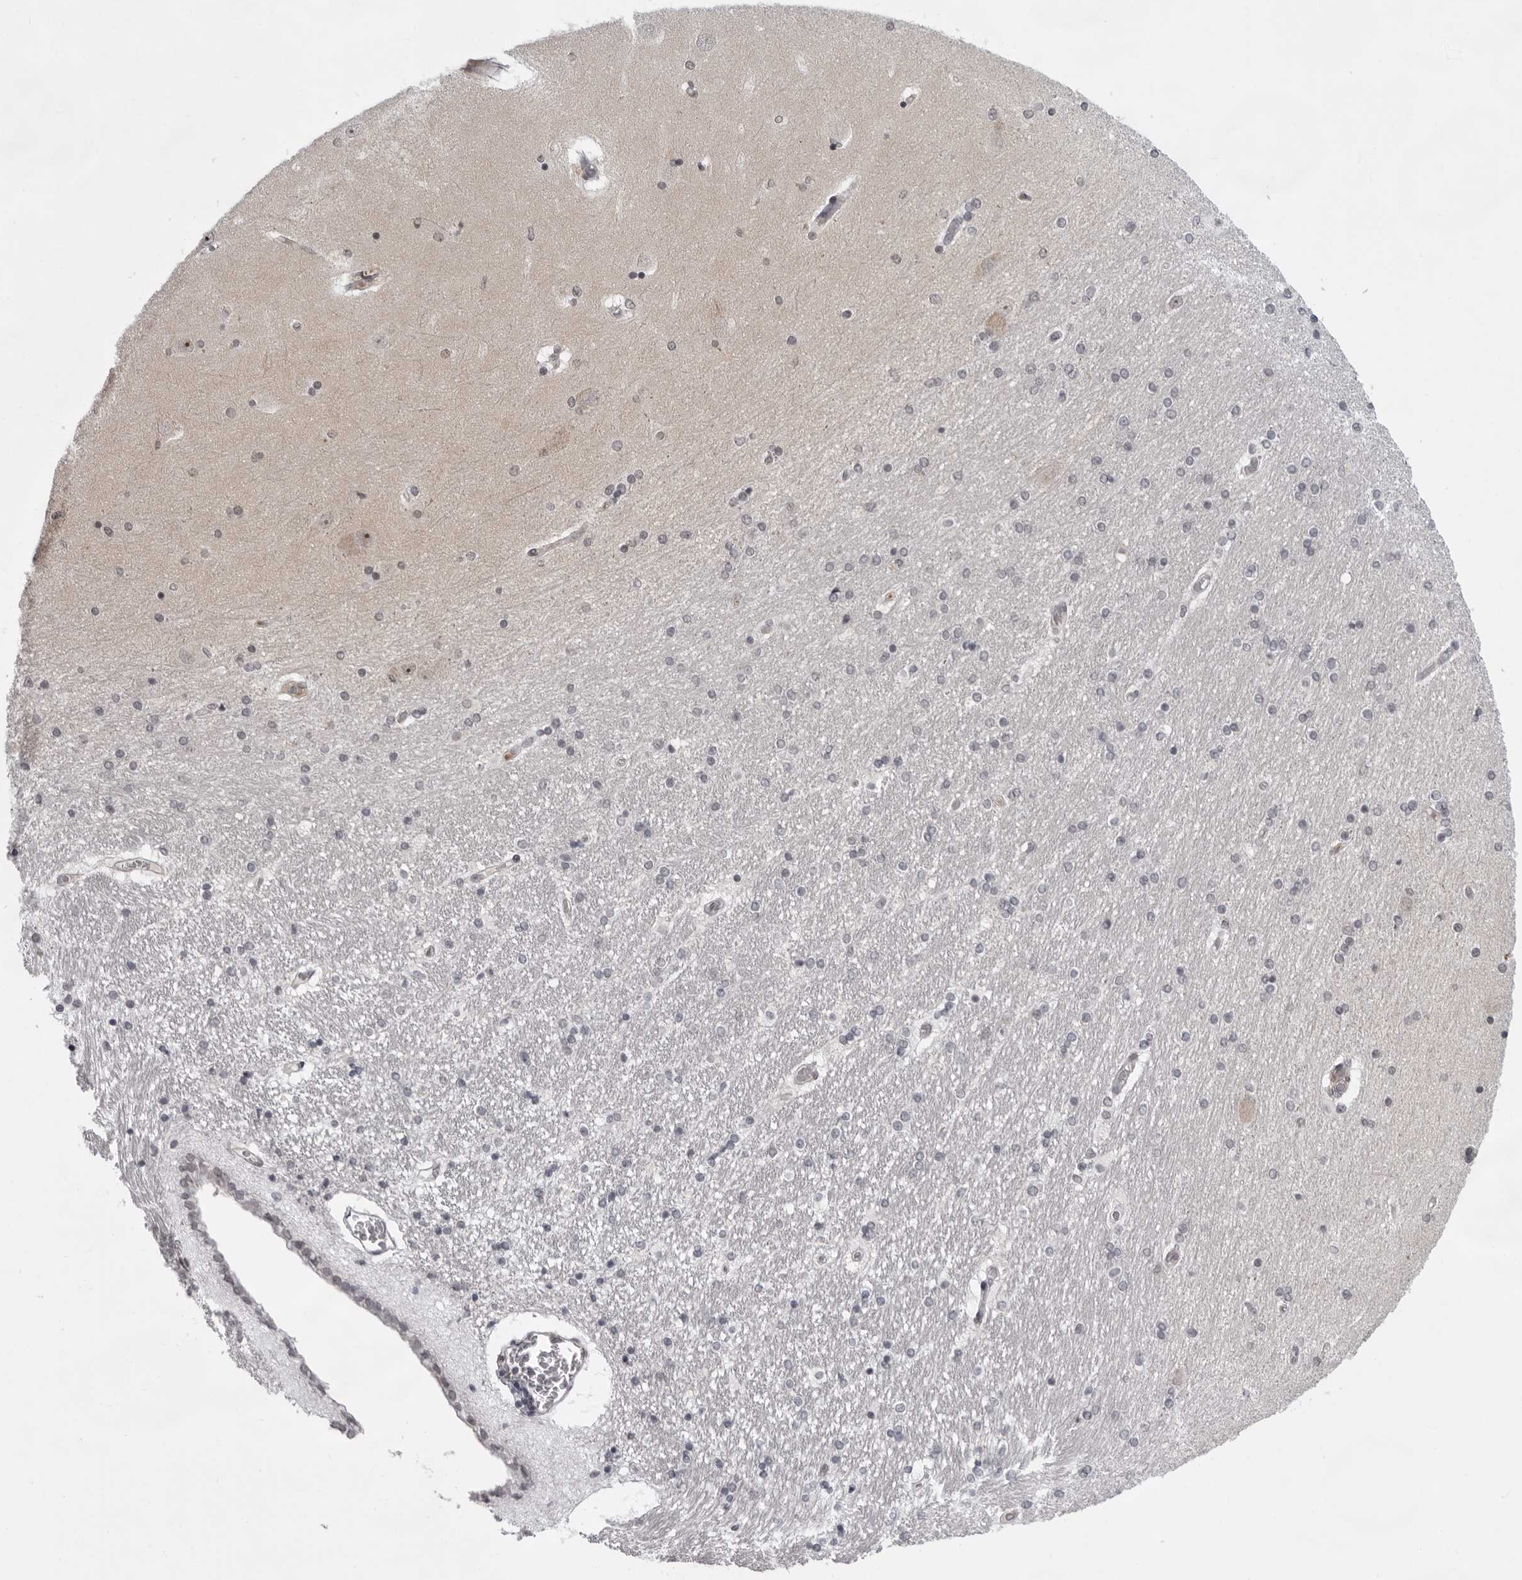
{"staining": {"intensity": "weak", "quantity": "<25%", "location": "nuclear"}, "tissue": "hippocampus", "cell_type": "Glial cells", "image_type": "normal", "snomed": [{"axis": "morphology", "description": "Normal tissue, NOS"}, {"axis": "topography", "description": "Hippocampus"}], "caption": "The histopathology image displays no significant positivity in glial cells of hippocampus.", "gene": "EXOSC10", "patient": {"sex": "female", "age": 54}}